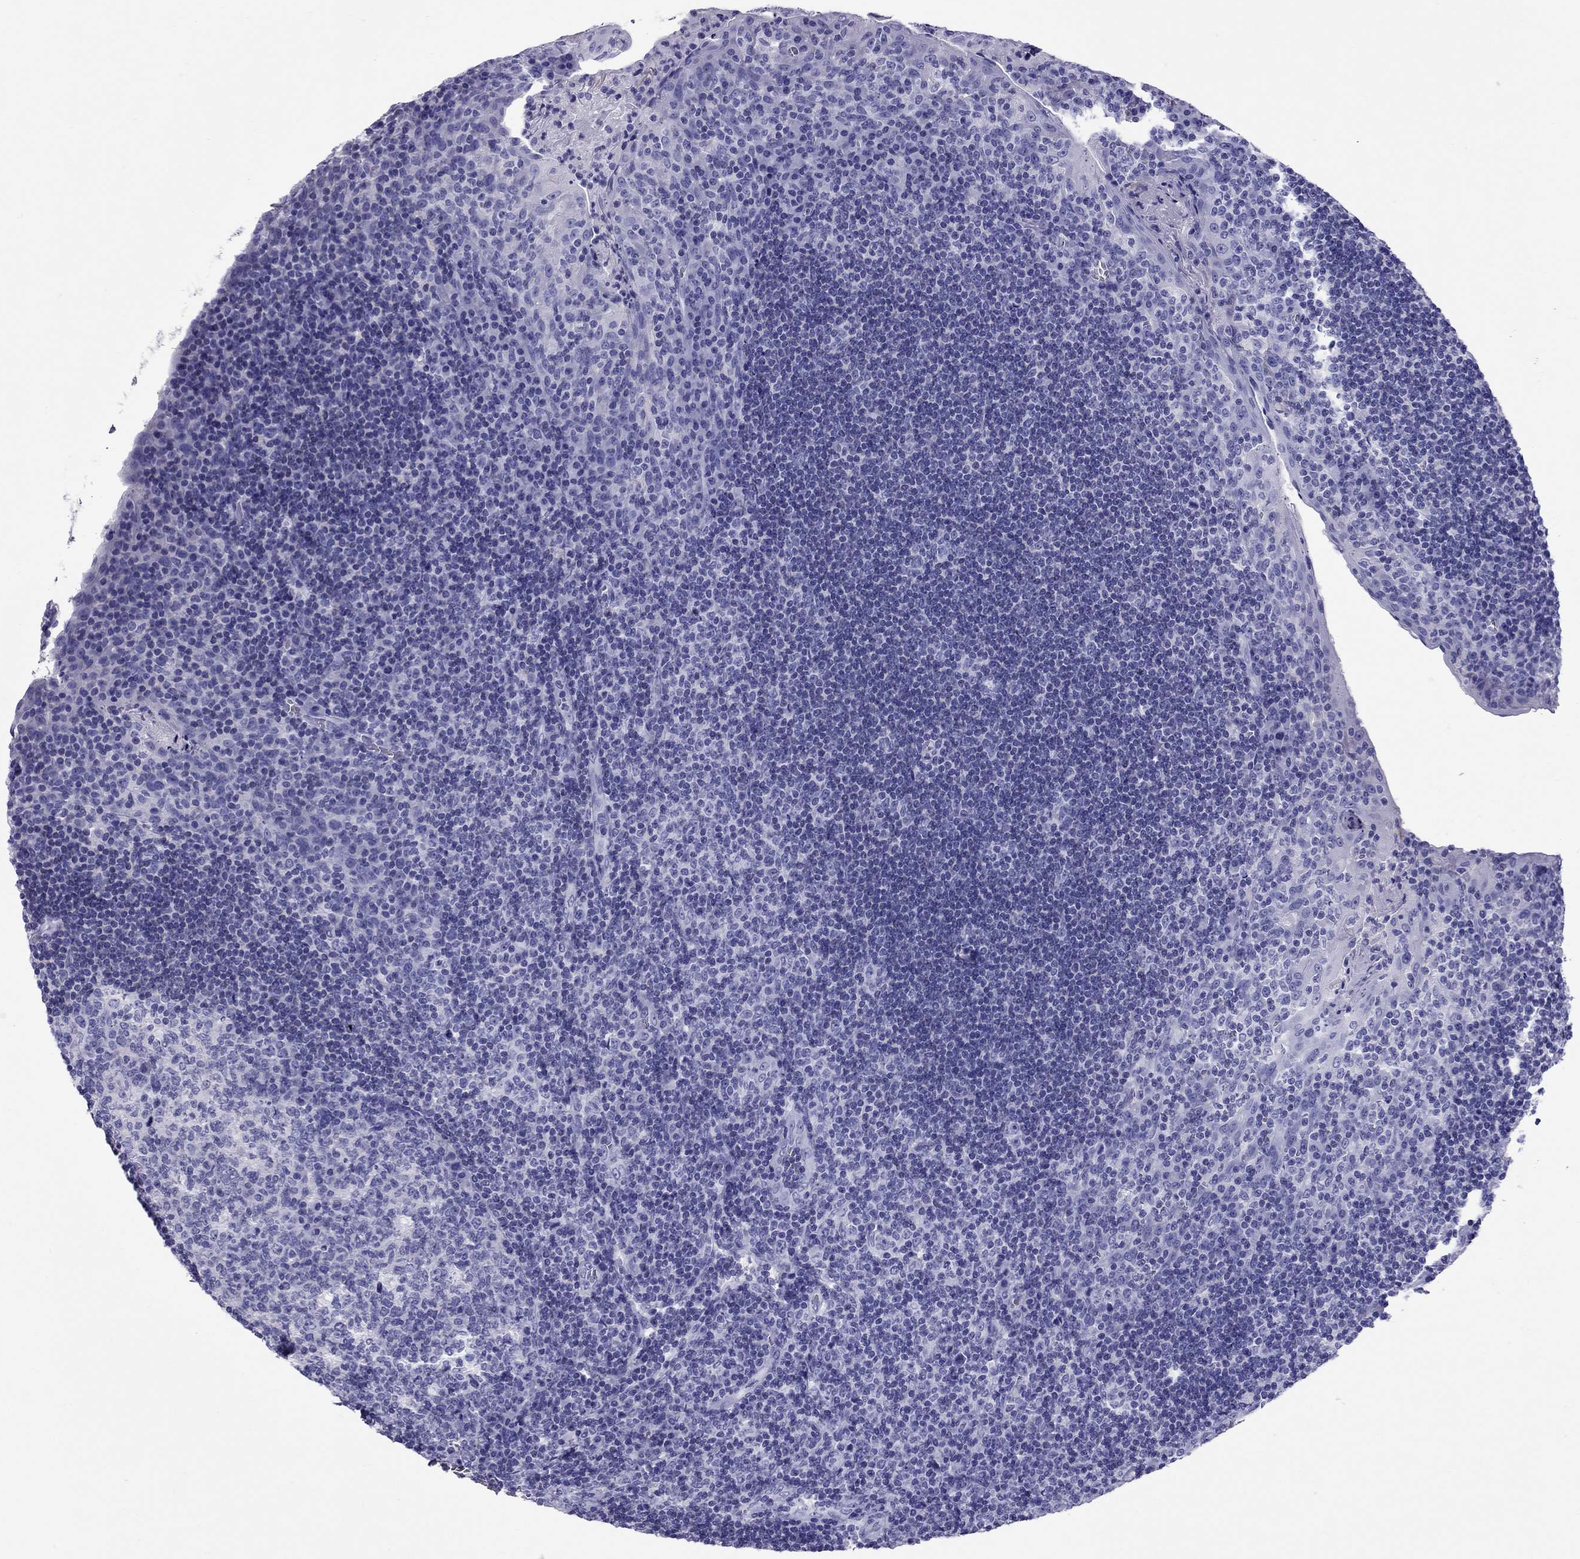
{"staining": {"intensity": "negative", "quantity": "none", "location": "none"}, "tissue": "tonsil", "cell_type": "Germinal center cells", "image_type": "normal", "snomed": [{"axis": "morphology", "description": "Normal tissue, NOS"}, {"axis": "topography", "description": "Tonsil"}], "caption": "The IHC photomicrograph has no significant positivity in germinal center cells of tonsil. (DAB IHC, high magnification).", "gene": "AVPR1B", "patient": {"sex": "male", "age": 17}}